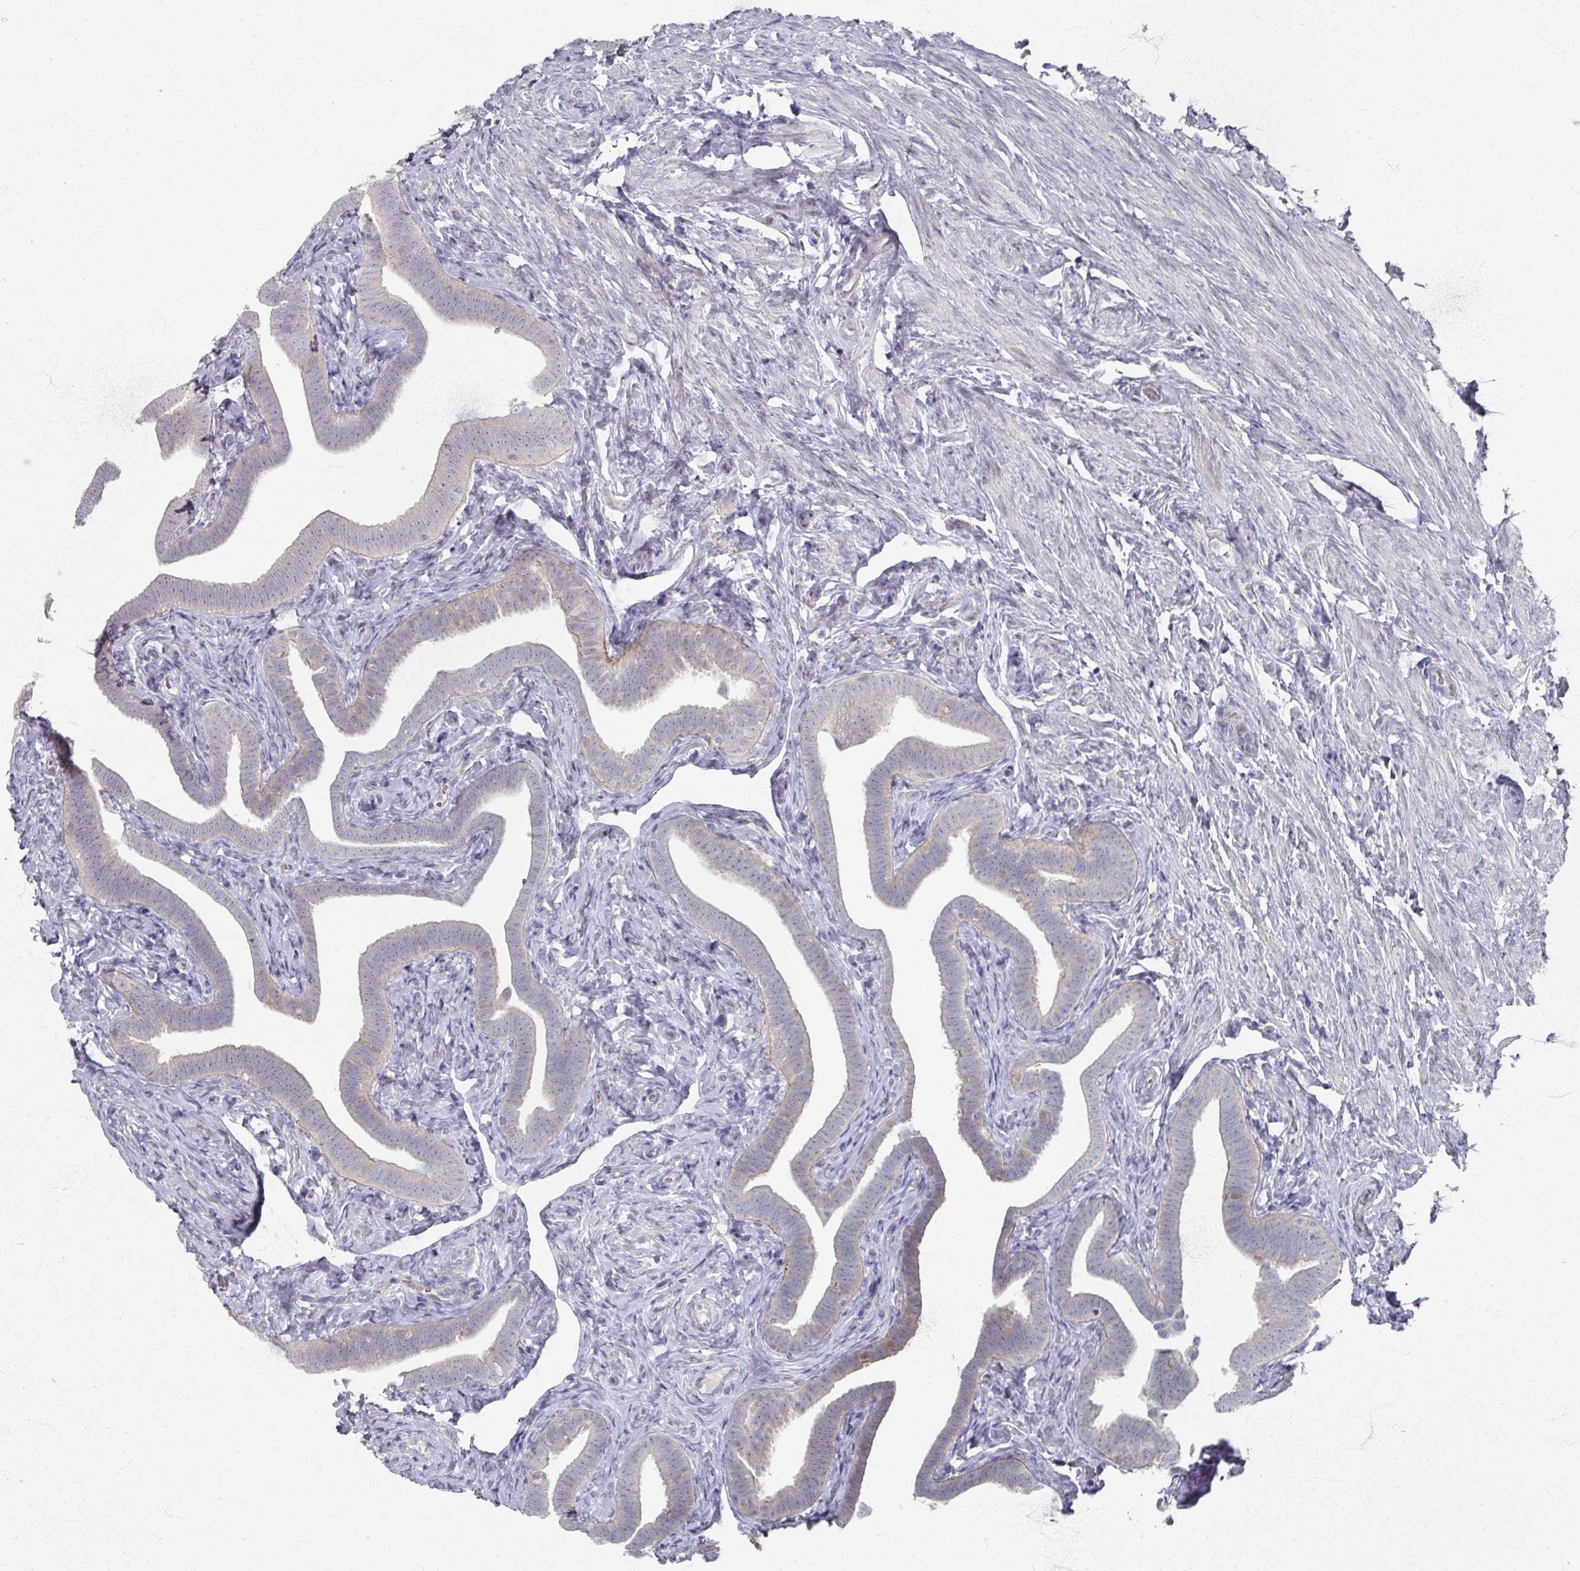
{"staining": {"intensity": "weak", "quantity": "25%-75%", "location": "cytoplasmic/membranous"}, "tissue": "fallopian tube", "cell_type": "Glandular cells", "image_type": "normal", "snomed": [{"axis": "morphology", "description": "Normal tissue, NOS"}, {"axis": "topography", "description": "Fallopian tube"}], "caption": "Protein staining of normal fallopian tube demonstrates weak cytoplasmic/membranous expression in approximately 25%-75% of glandular cells. The protein is shown in brown color, while the nuclei are stained blue.", "gene": "TTYH3", "patient": {"sex": "female", "age": 69}}